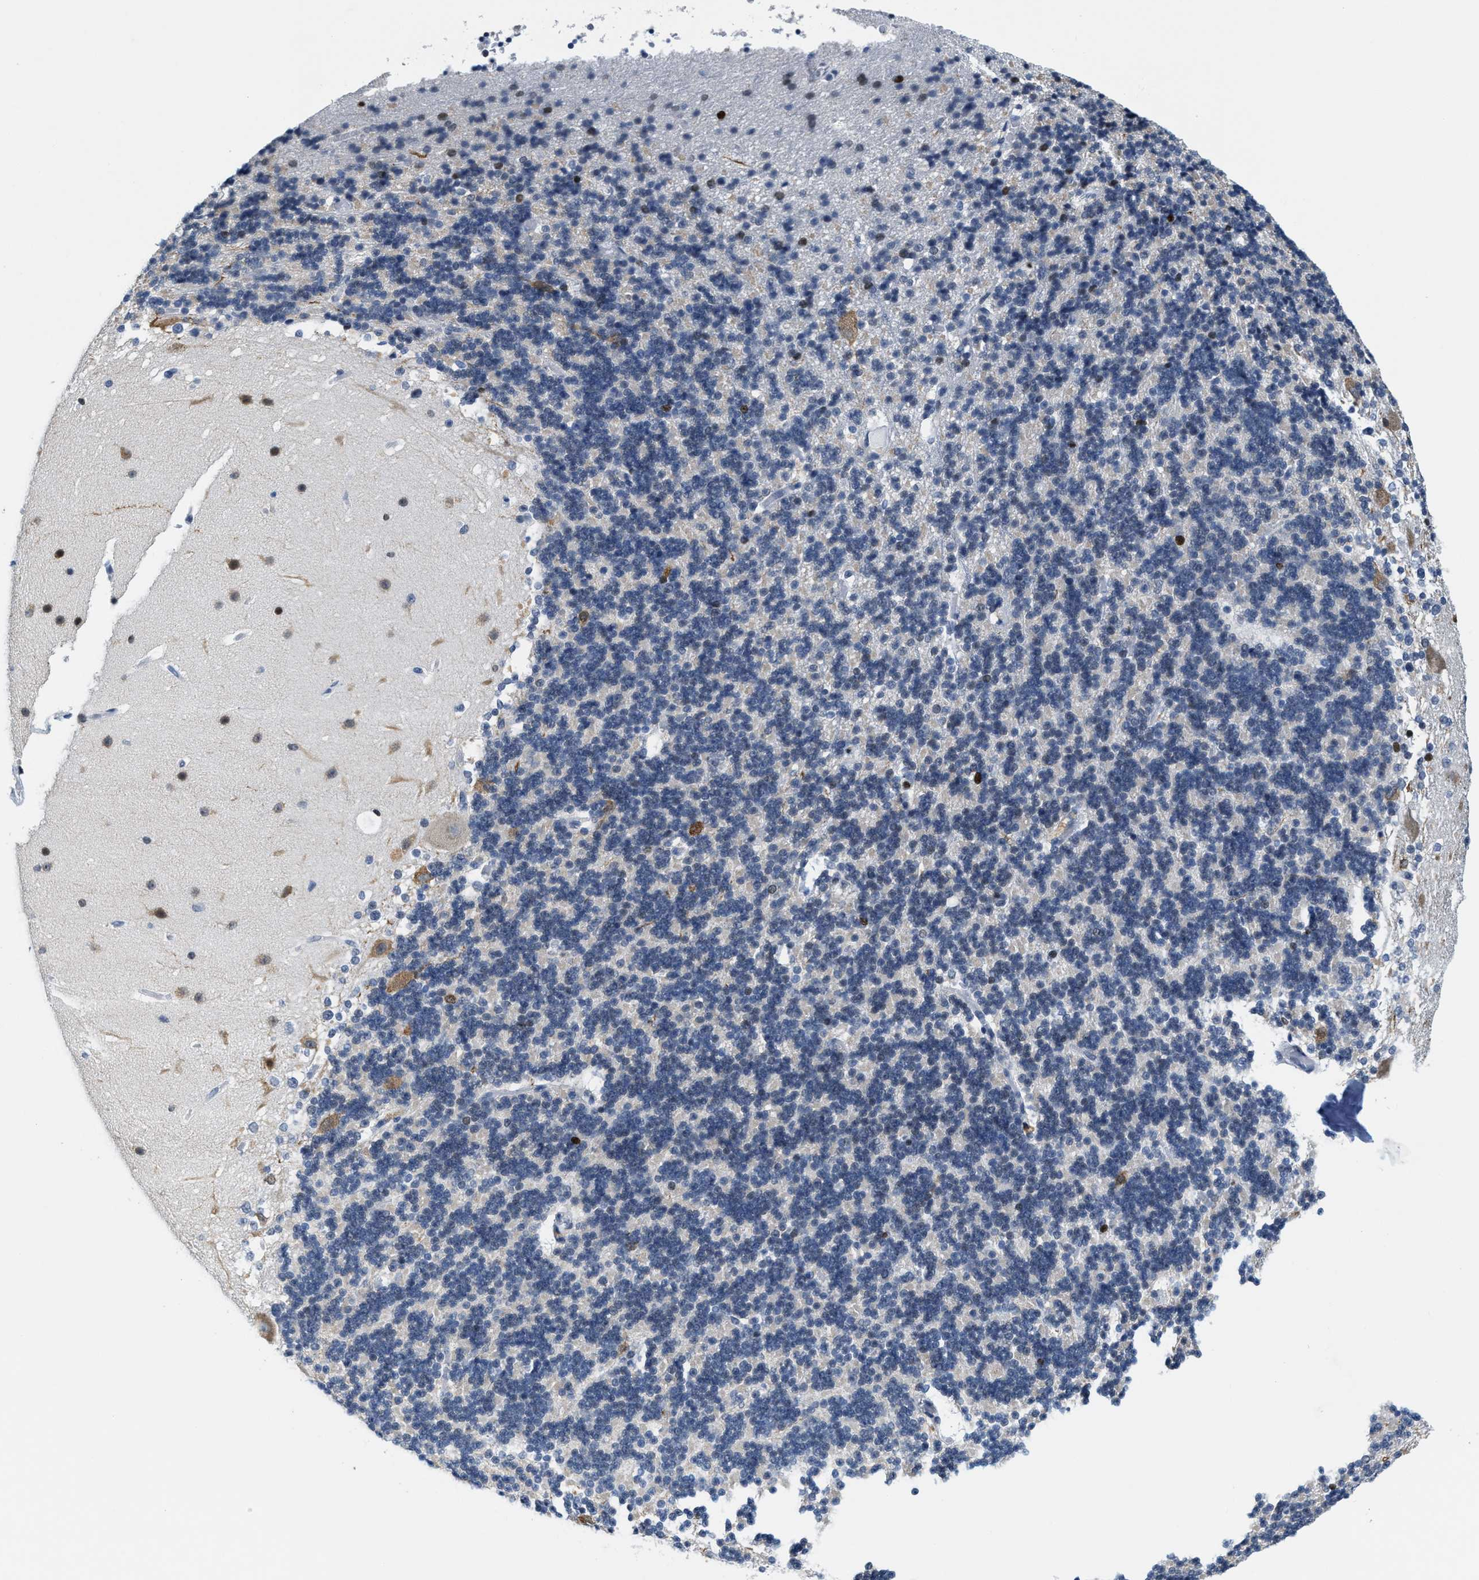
{"staining": {"intensity": "negative", "quantity": "none", "location": "none"}, "tissue": "cerebellum", "cell_type": "Cells in granular layer", "image_type": "normal", "snomed": [{"axis": "morphology", "description": "Normal tissue, NOS"}, {"axis": "topography", "description": "Cerebellum"}], "caption": "There is no significant expression in cells in granular layer of cerebellum. (IHC, brightfield microscopy, high magnification).", "gene": "SETD1B", "patient": {"sex": "female", "age": 19}}